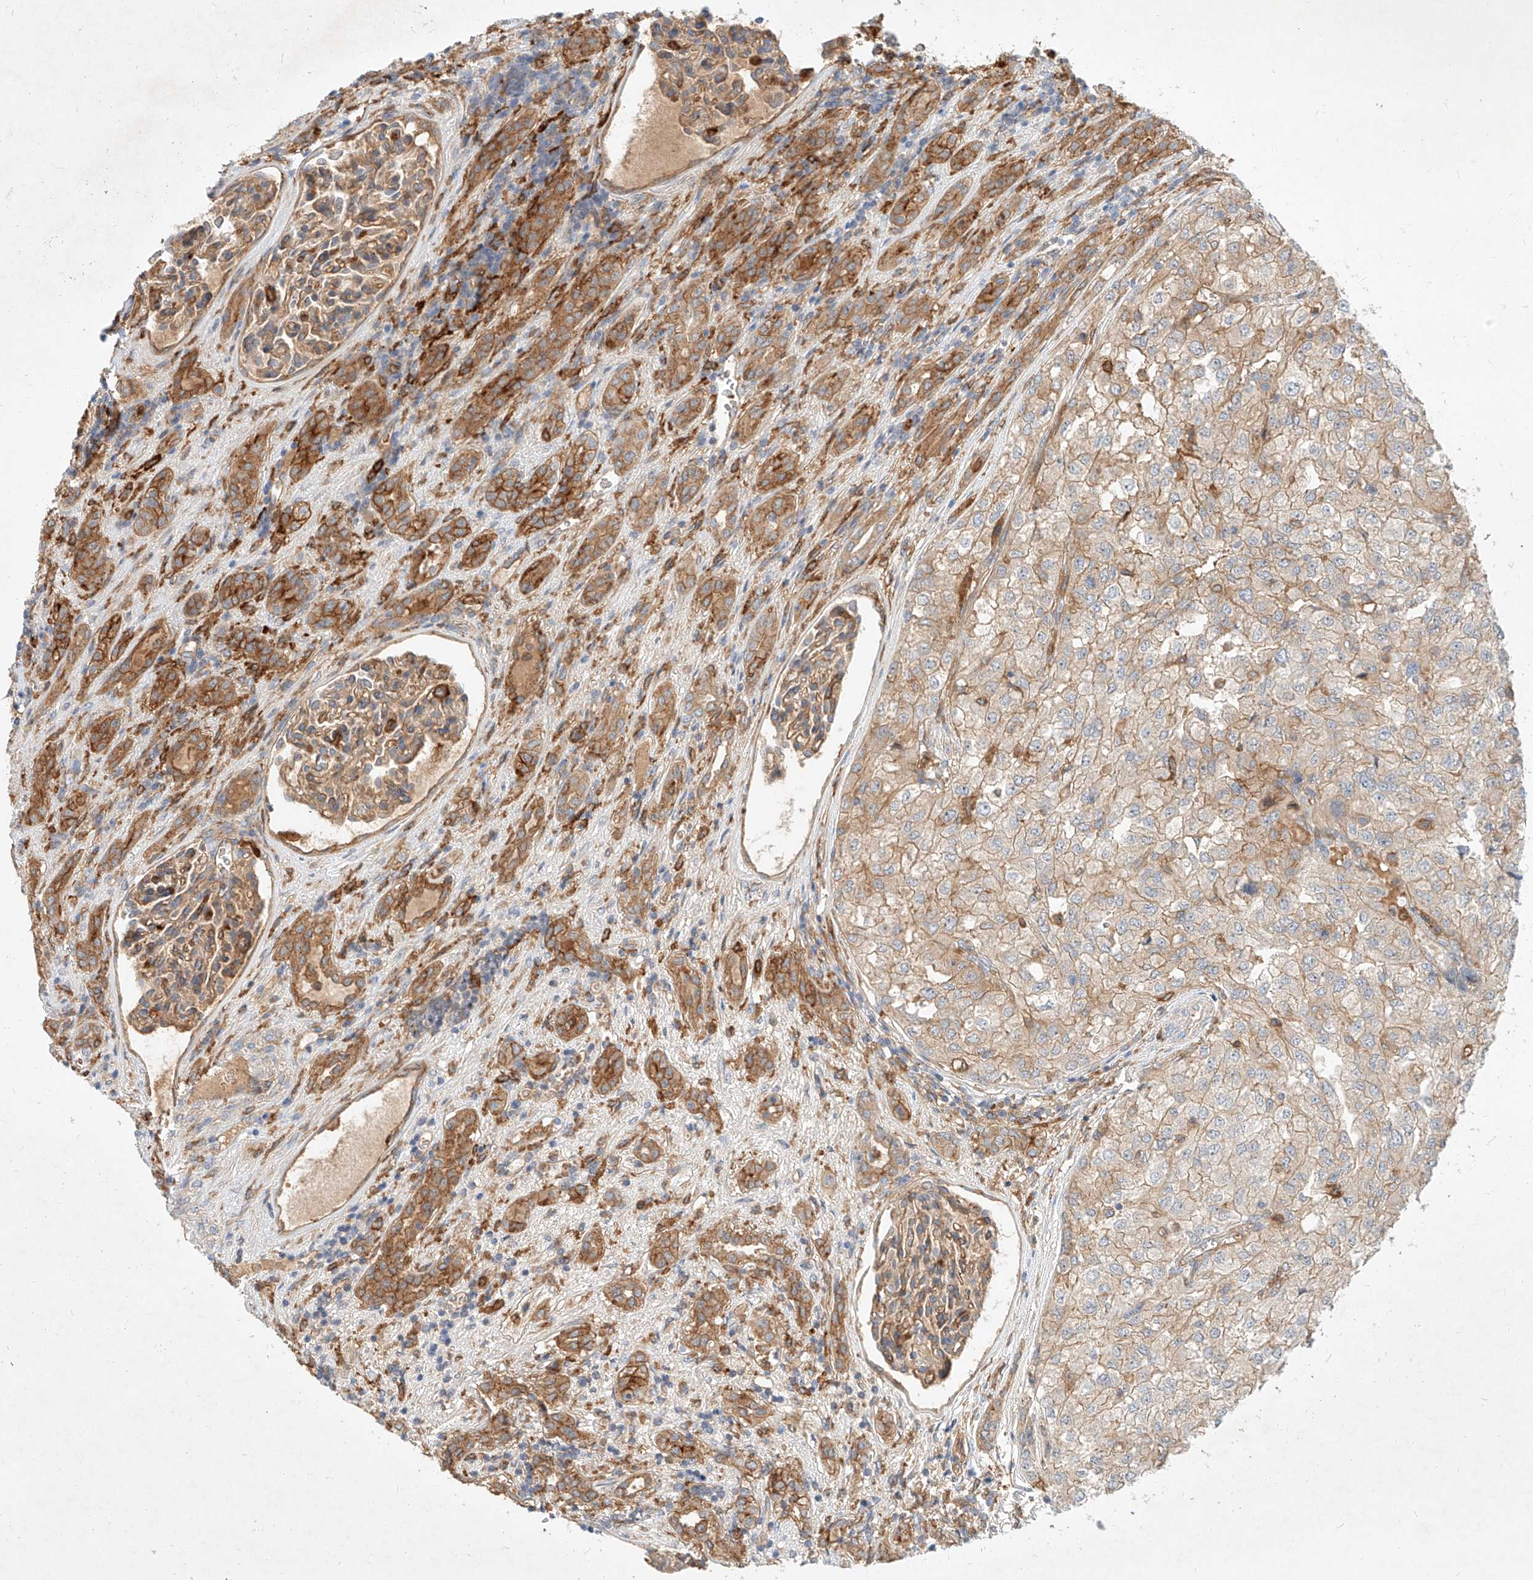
{"staining": {"intensity": "negative", "quantity": "none", "location": "none"}, "tissue": "renal cancer", "cell_type": "Tumor cells", "image_type": "cancer", "snomed": [{"axis": "morphology", "description": "Adenocarcinoma, NOS"}, {"axis": "topography", "description": "Kidney"}], "caption": "Immunohistochemistry (IHC) micrograph of neoplastic tissue: adenocarcinoma (renal) stained with DAB displays no significant protein staining in tumor cells.", "gene": "NFAM1", "patient": {"sex": "female", "age": 54}}